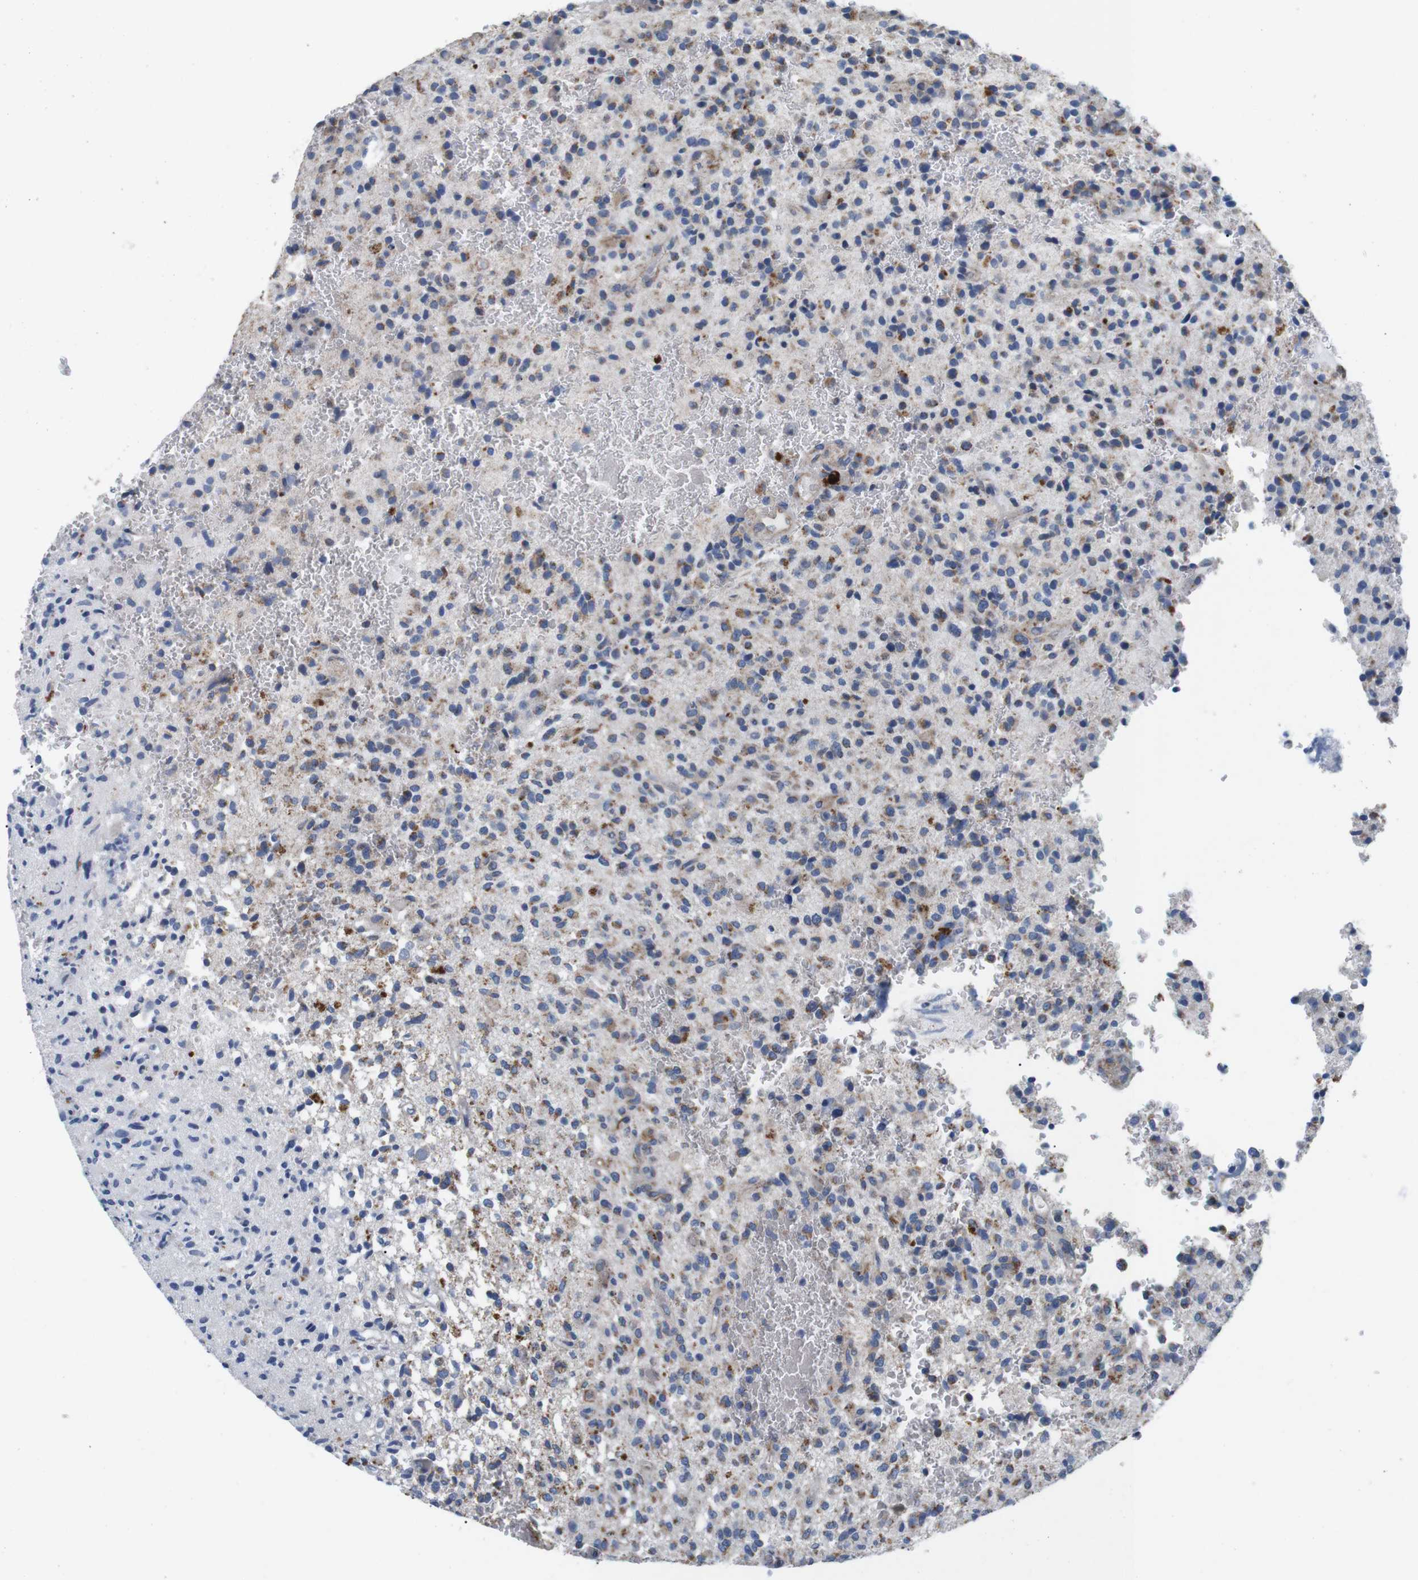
{"staining": {"intensity": "moderate", "quantity": "25%-75%", "location": "cytoplasmic/membranous"}, "tissue": "glioma", "cell_type": "Tumor cells", "image_type": "cancer", "snomed": [{"axis": "morphology", "description": "Glioma, malignant, High grade"}, {"axis": "topography", "description": "Brain"}], "caption": "An IHC histopathology image of neoplastic tissue is shown. Protein staining in brown shows moderate cytoplasmic/membranous positivity in glioma within tumor cells.", "gene": "F2RL1", "patient": {"sex": "male", "age": 71}}